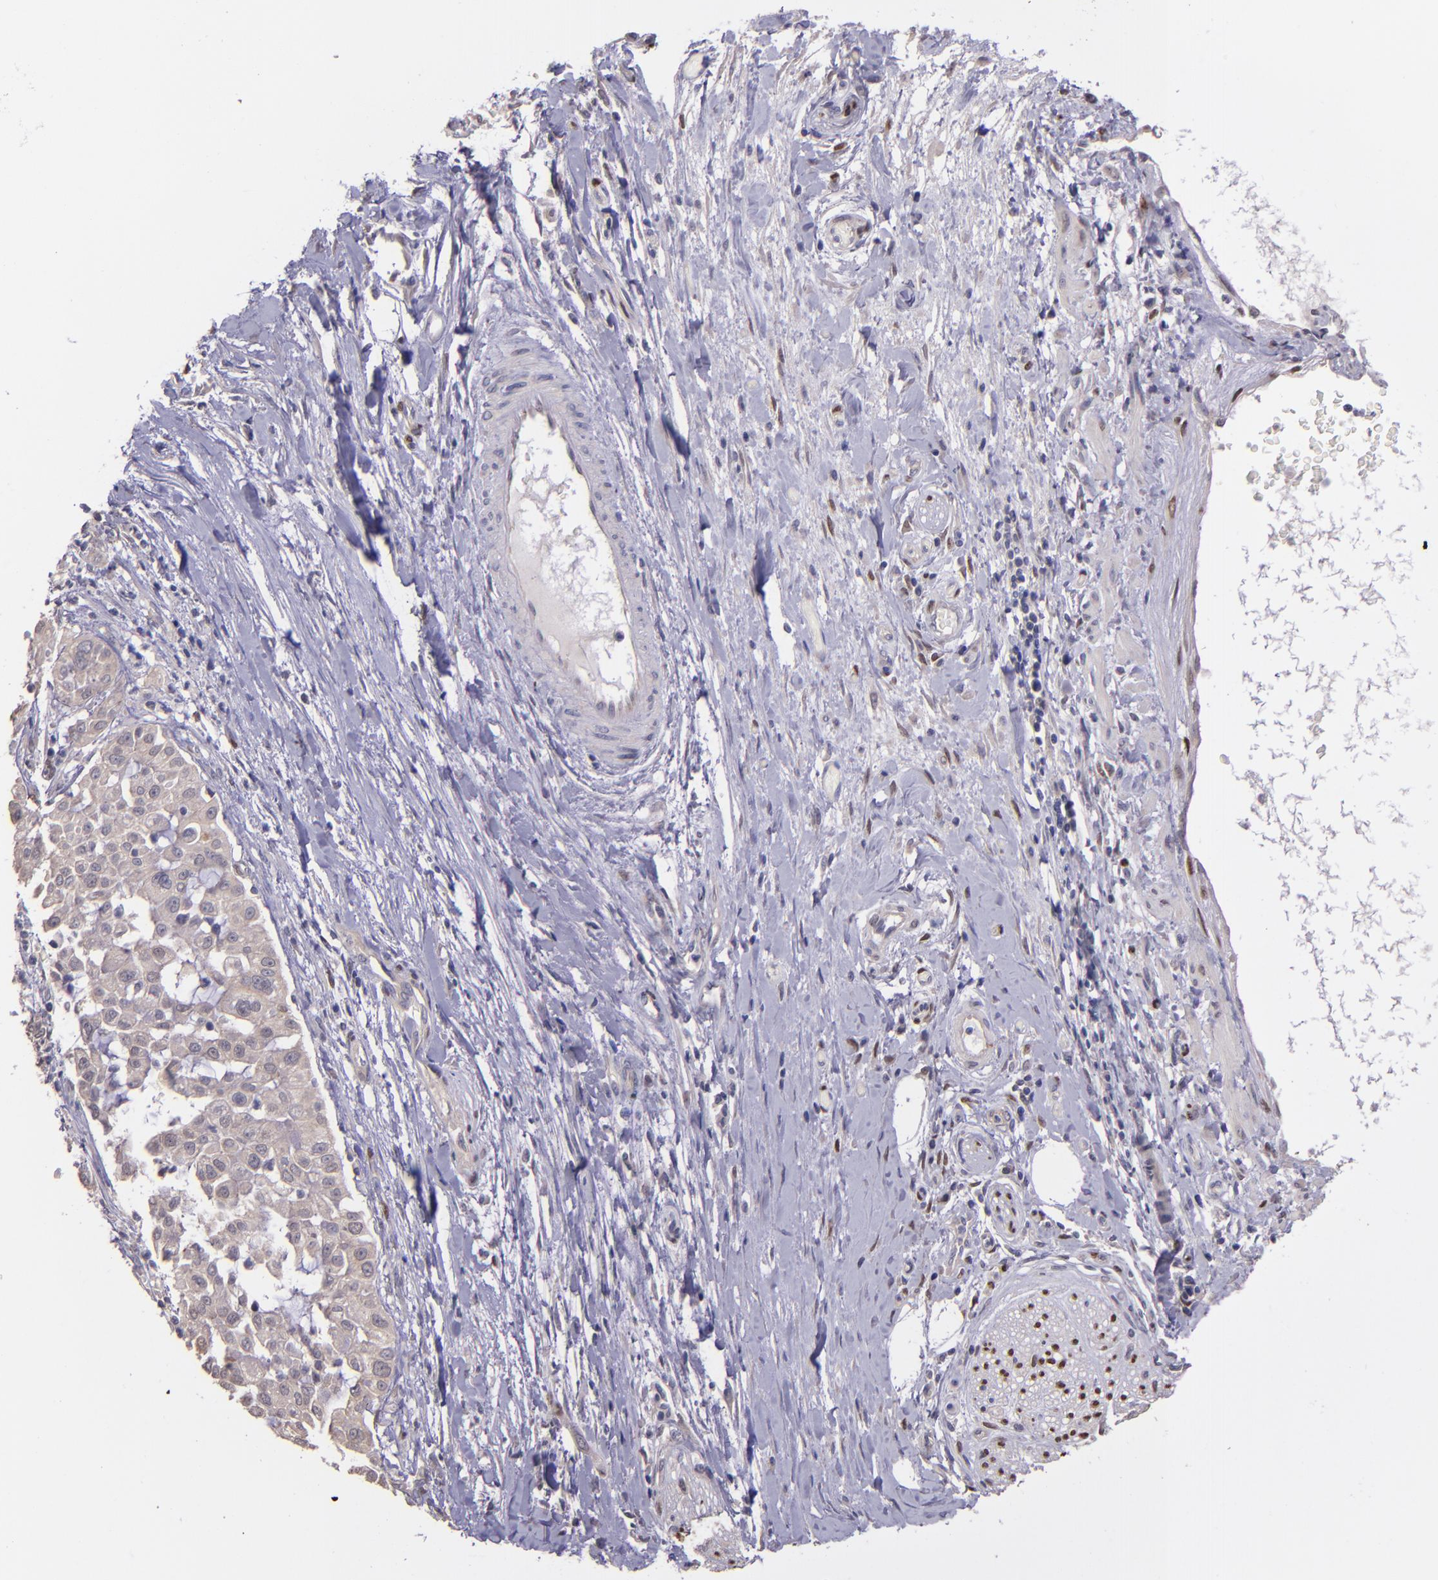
{"staining": {"intensity": "weak", "quantity": "<25%", "location": "cytoplasmic/membranous"}, "tissue": "pancreatic cancer", "cell_type": "Tumor cells", "image_type": "cancer", "snomed": [{"axis": "morphology", "description": "Adenocarcinoma, NOS"}, {"axis": "topography", "description": "Pancreas"}], "caption": "An image of pancreatic cancer stained for a protein exhibits no brown staining in tumor cells.", "gene": "NUP62CL", "patient": {"sex": "female", "age": 52}}